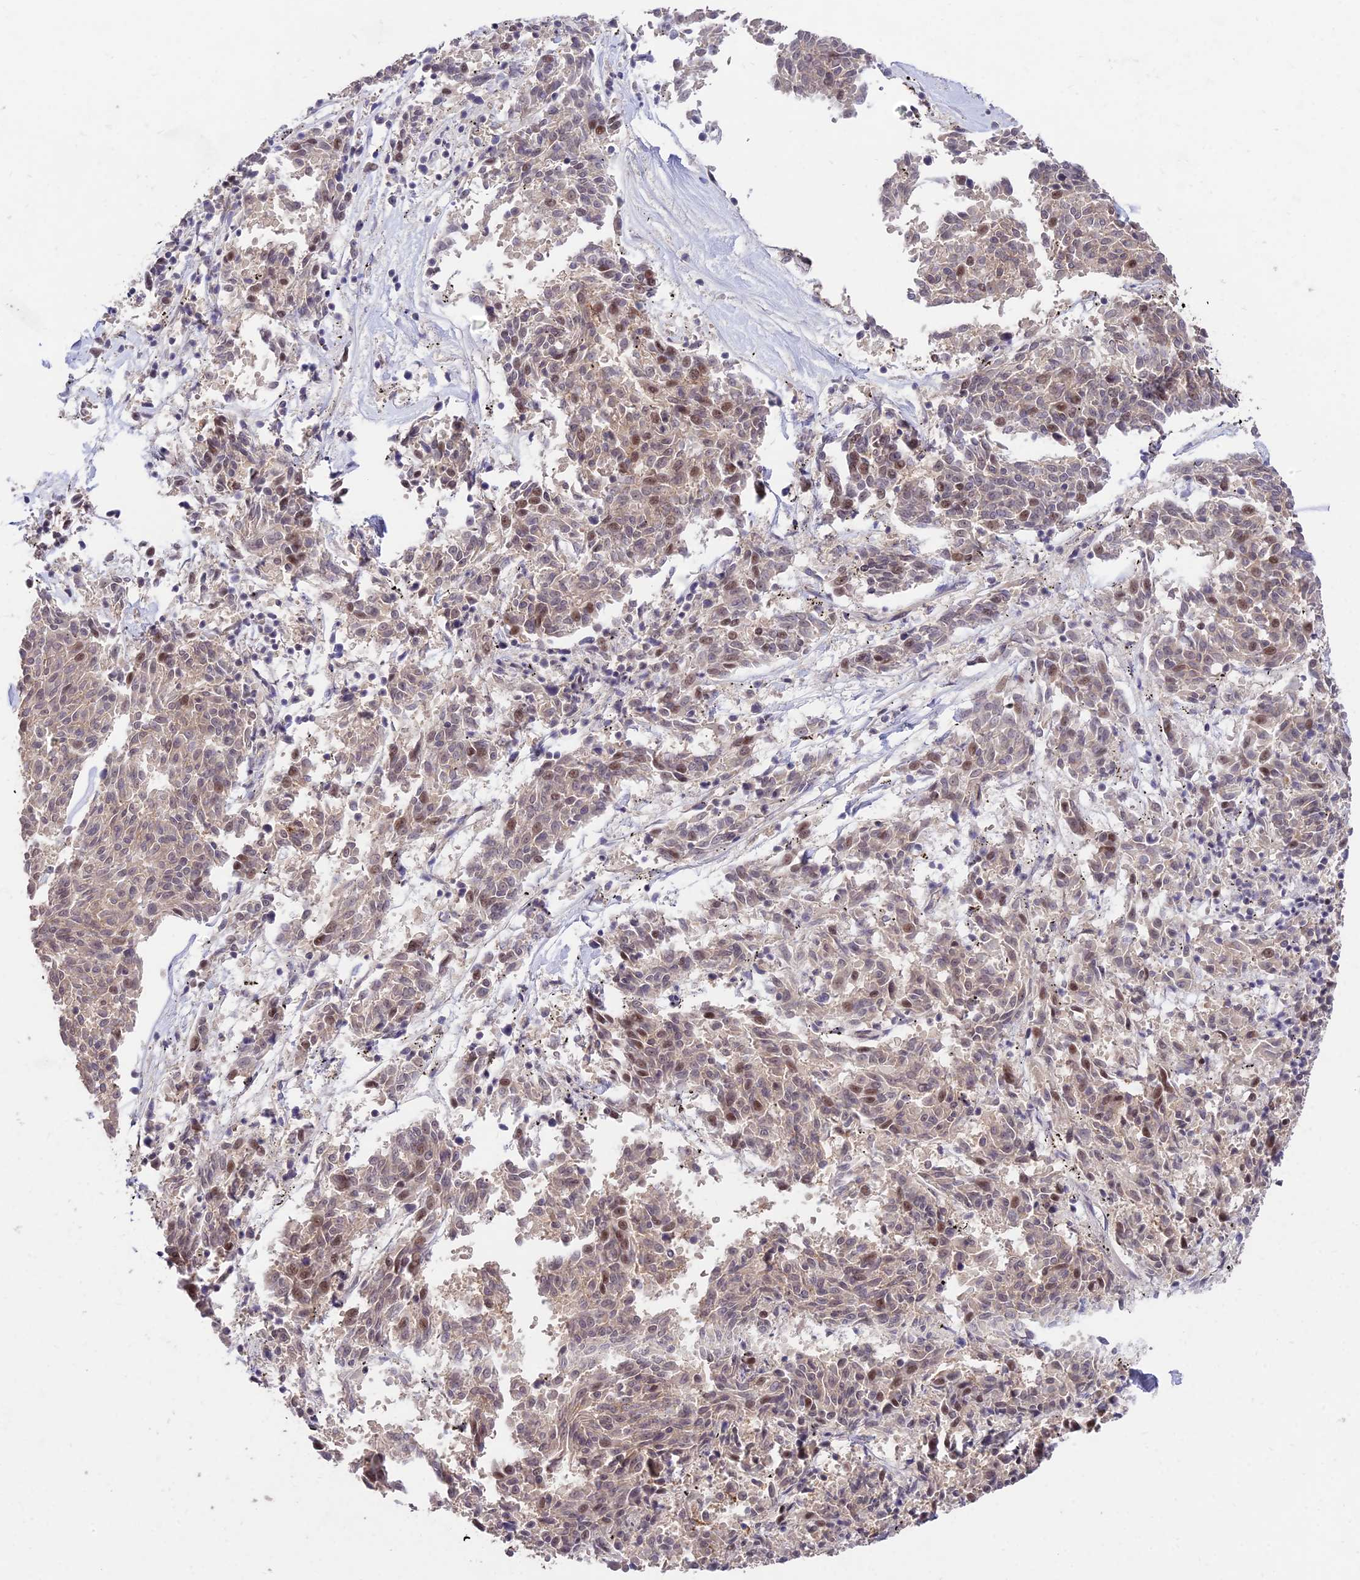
{"staining": {"intensity": "weak", "quantity": ">75%", "location": "cytoplasmic/membranous,nuclear"}, "tissue": "melanoma", "cell_type": "Tumor cells", "image_type": "cancer", "snomed": [{"axis": "morphology", "description": "Malignant melanoma, NOS"}, {"axis": "topography", "description": "Skin"}], "caption": "Tumor cells show low levels of weak cytoplasmic/membranous and nuclear expression in about >75% of cells in human melanoma. (DAB (3,3'-diaminobenzidine) IHC, brown staining for protein, blue staining for nuclei).", "gene": "ZNF85", "patient": {"sex": "female", "age": 72}}